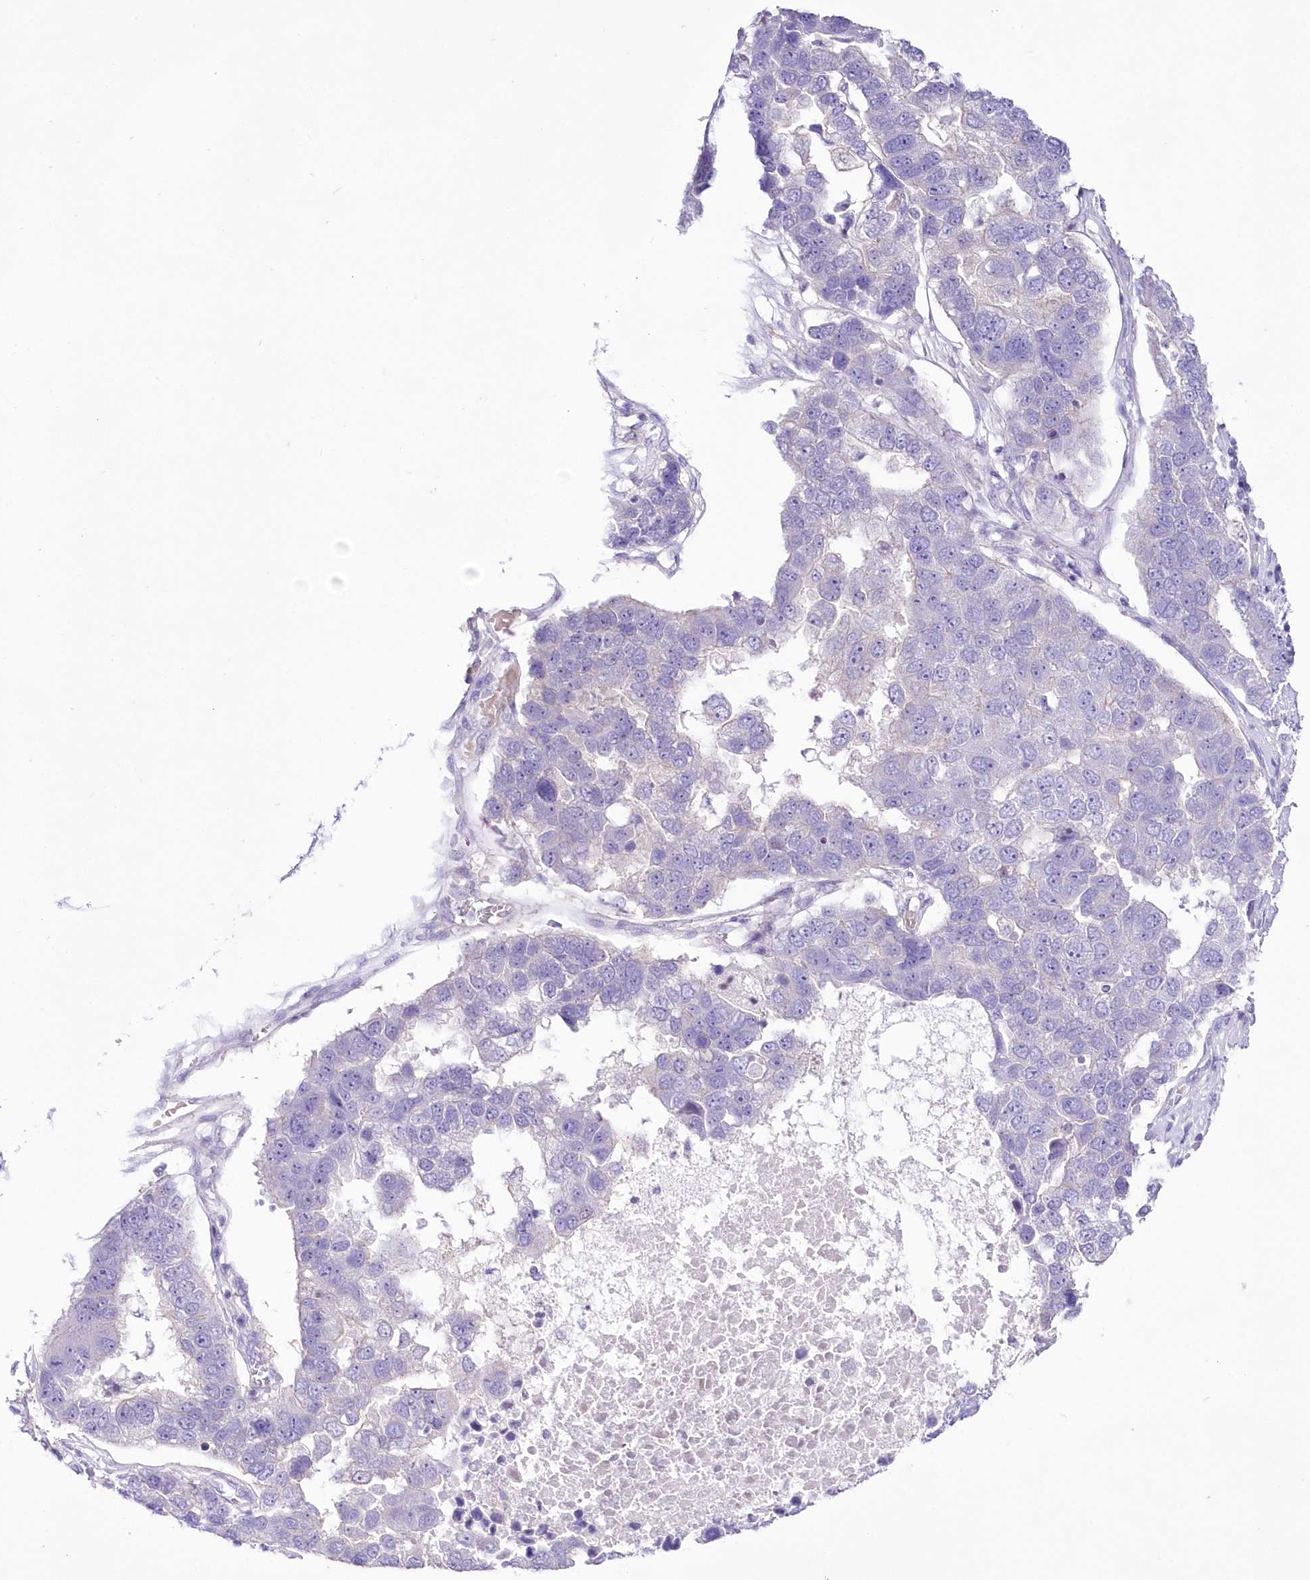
{"staining": {"intensity": "negative", "quantity": "none", "location": "none"}, "tissue": "pancreatic cancer", "cell_type": "Tumor cells", "image_type": "cancer", "snomed": [{"axis": "morphology", "description": "Adenocarcinoma, NOS"}, {"axis": "topography", "description": "Pancreas"}], "caption": "This is a photomicrograph of immunohistochemistry staining of pancreatic cancer (adenocarcinoma), which shows no expression in tumor cells.", "gene": "UBA6", "patient": {"sex": "female", "age": 61}}